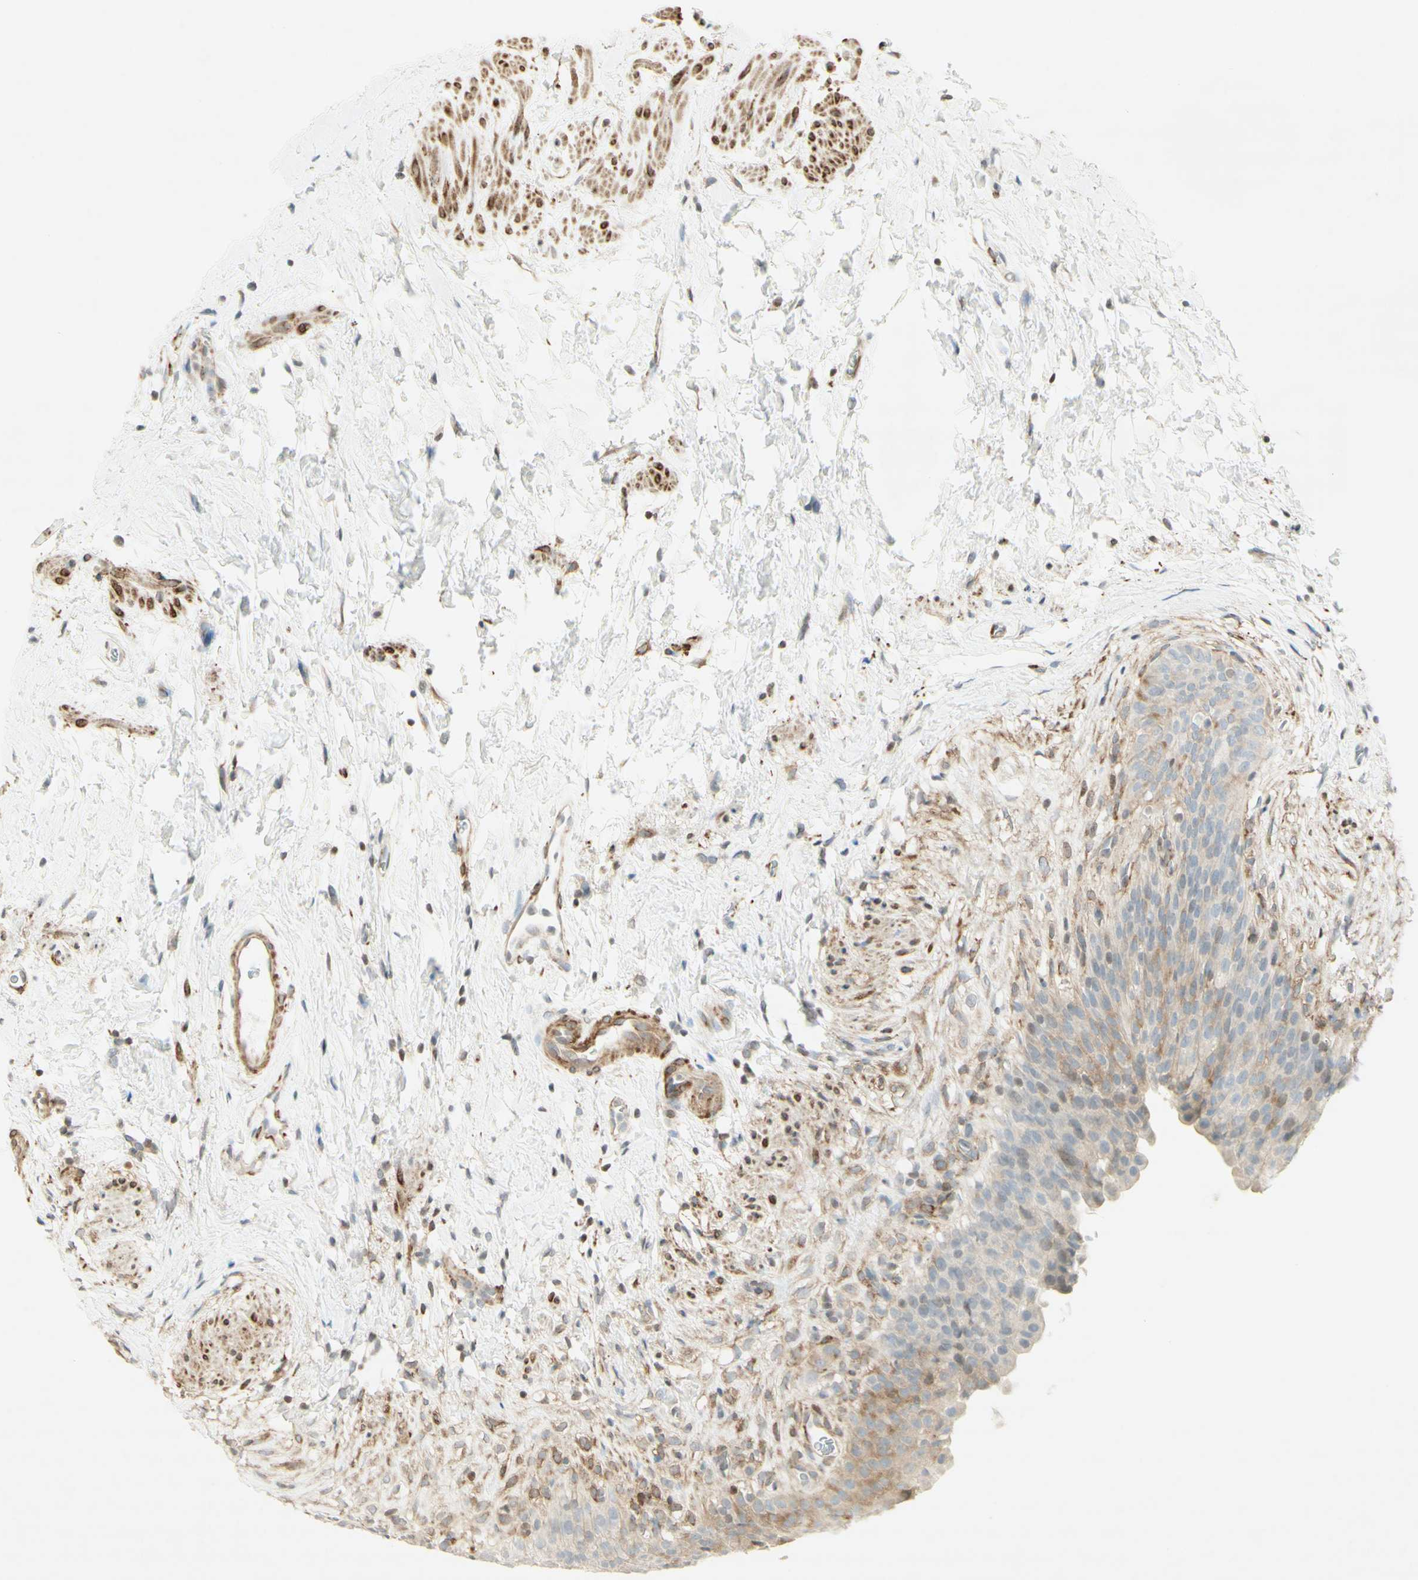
{"staining": {"intensity": "weak", "quantity": "25%-75%", "location": "cytoplasmic/membranous"}, "tissue": "urinary bladder", "cell_type": "Urothelial cells", "image_type": "normal", "snomed": [{"axis": "morphology", "description": "Normal tissue, NOS"}, {"axis": "topography", "description": "Urinary bladder"}], "caption": "The histopathology image exhibits staining of normal urinary bladder, revealing weak cytoplasmic/membranous protein staining (brown color) within urothelial cells.", "gene": "MAP1B", "patient": {"sex": "female", "age": 79}}